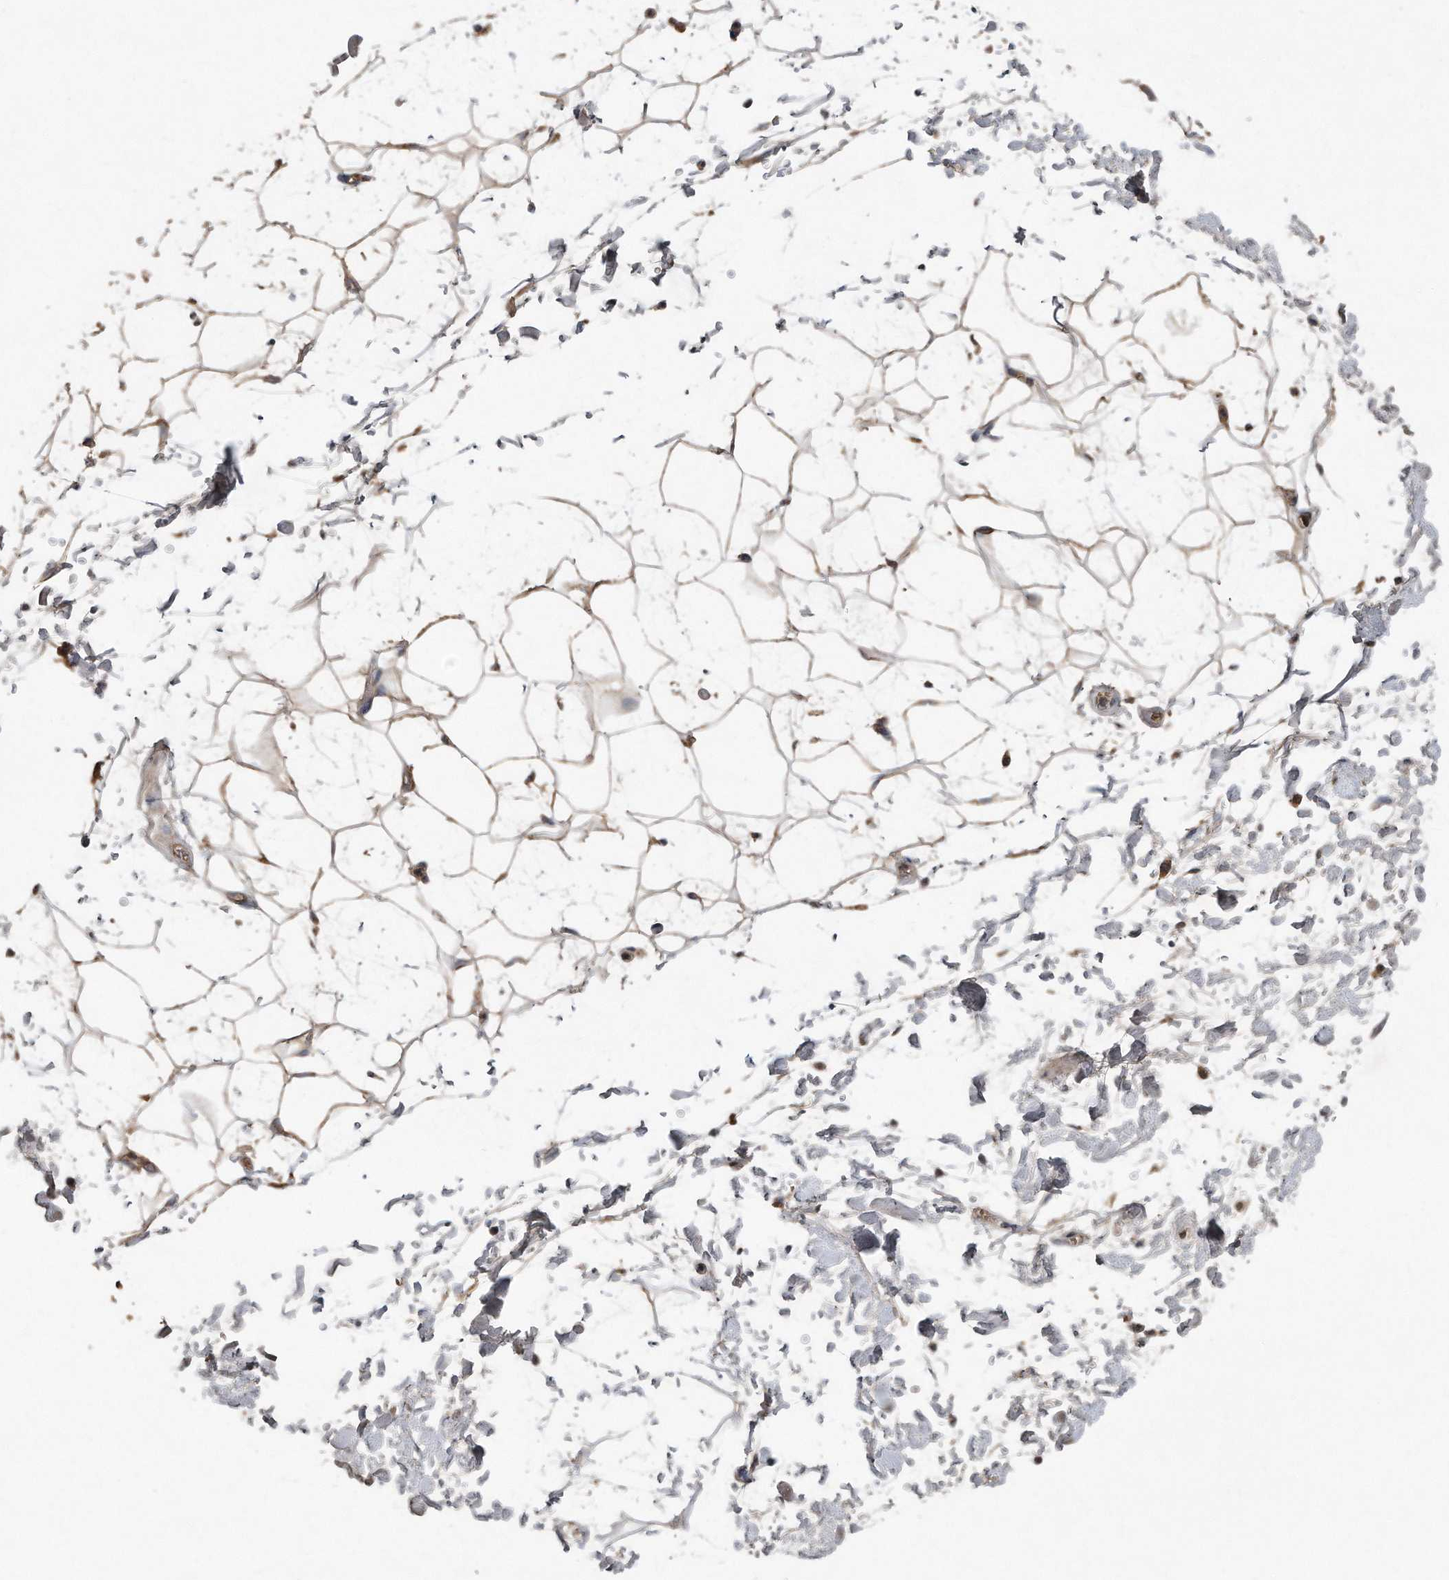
{"staining": {"intensity": "moderate", "quantity": ">75%", "location": "cytoplasmic/membranous"}, "tissue": "adipose tissue", "cell_type": "Adipocytes", "image_type": "normal", "snomed": [{"axis": "morphology", "description": "Normal tissue, NOS"}, {"axis": "topography", "description": "Soft tissue"}], "caption": "A high-resolution micrograph shows IHC staining of normal adipose tissue, which shows moderate cytoplasmic/membranous staining in approximately >75% of adipocytes. The staining was performed using DAB to visualize the protein expression in brown, while the nuclei were stained in blue with hematoxylin (Magnification: 20x).", "gene": "SDHA", "patient": {"sex": "male", "age": 72}}